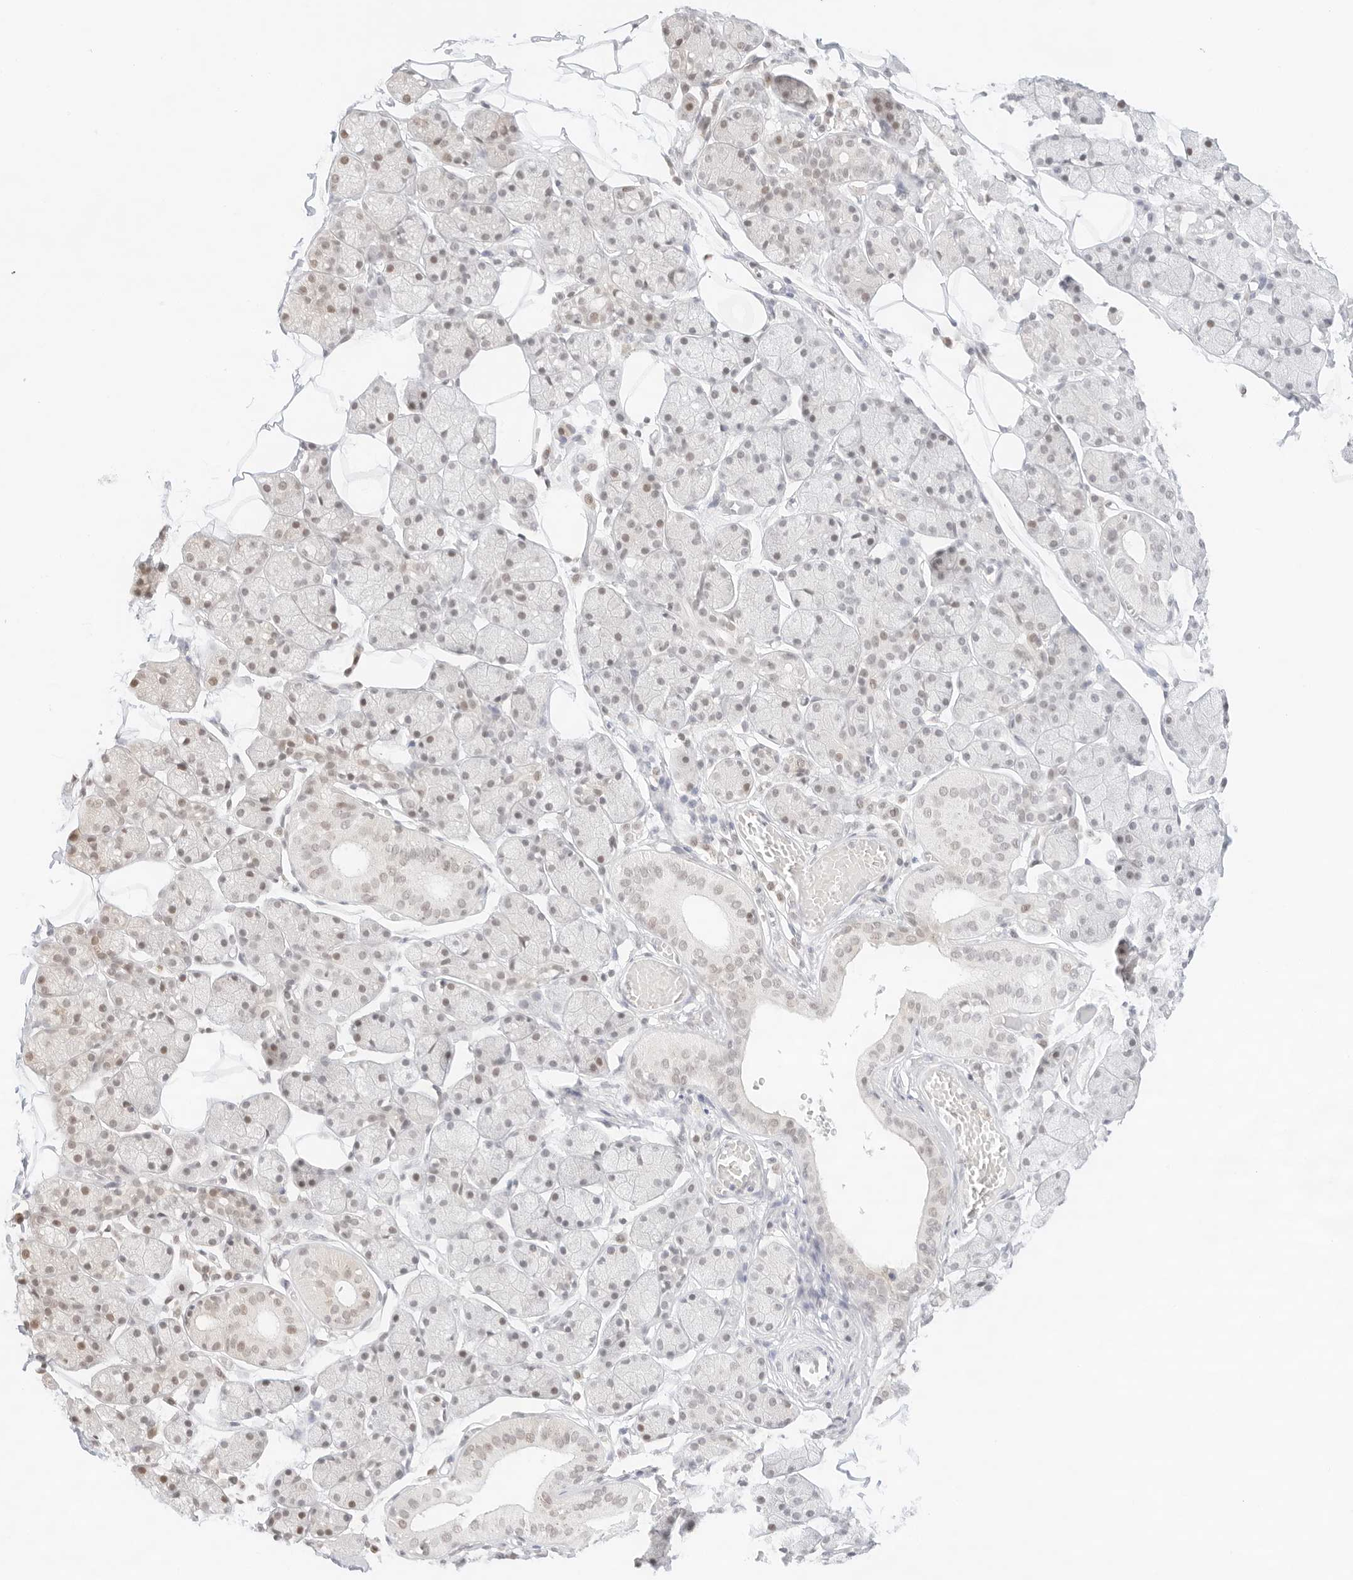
{"staining": {"intensity": "weak", "quantity": "<25%", "location": "nuclear"}, "tissue": "salivary gland", "cell_type": "Glandular cells", "image_type": "normal", "snomed": [{"axis": "morphology", "description": "Normal tissue, NOS"}, {"axis": "topography", "description": "Salivary gland"}], "caption": "Photomicrograph shows no protein expression in glandular cells of normal salivary gland.", "gene": "GNAS", "patient": {"sex": "female", "age": 33}}